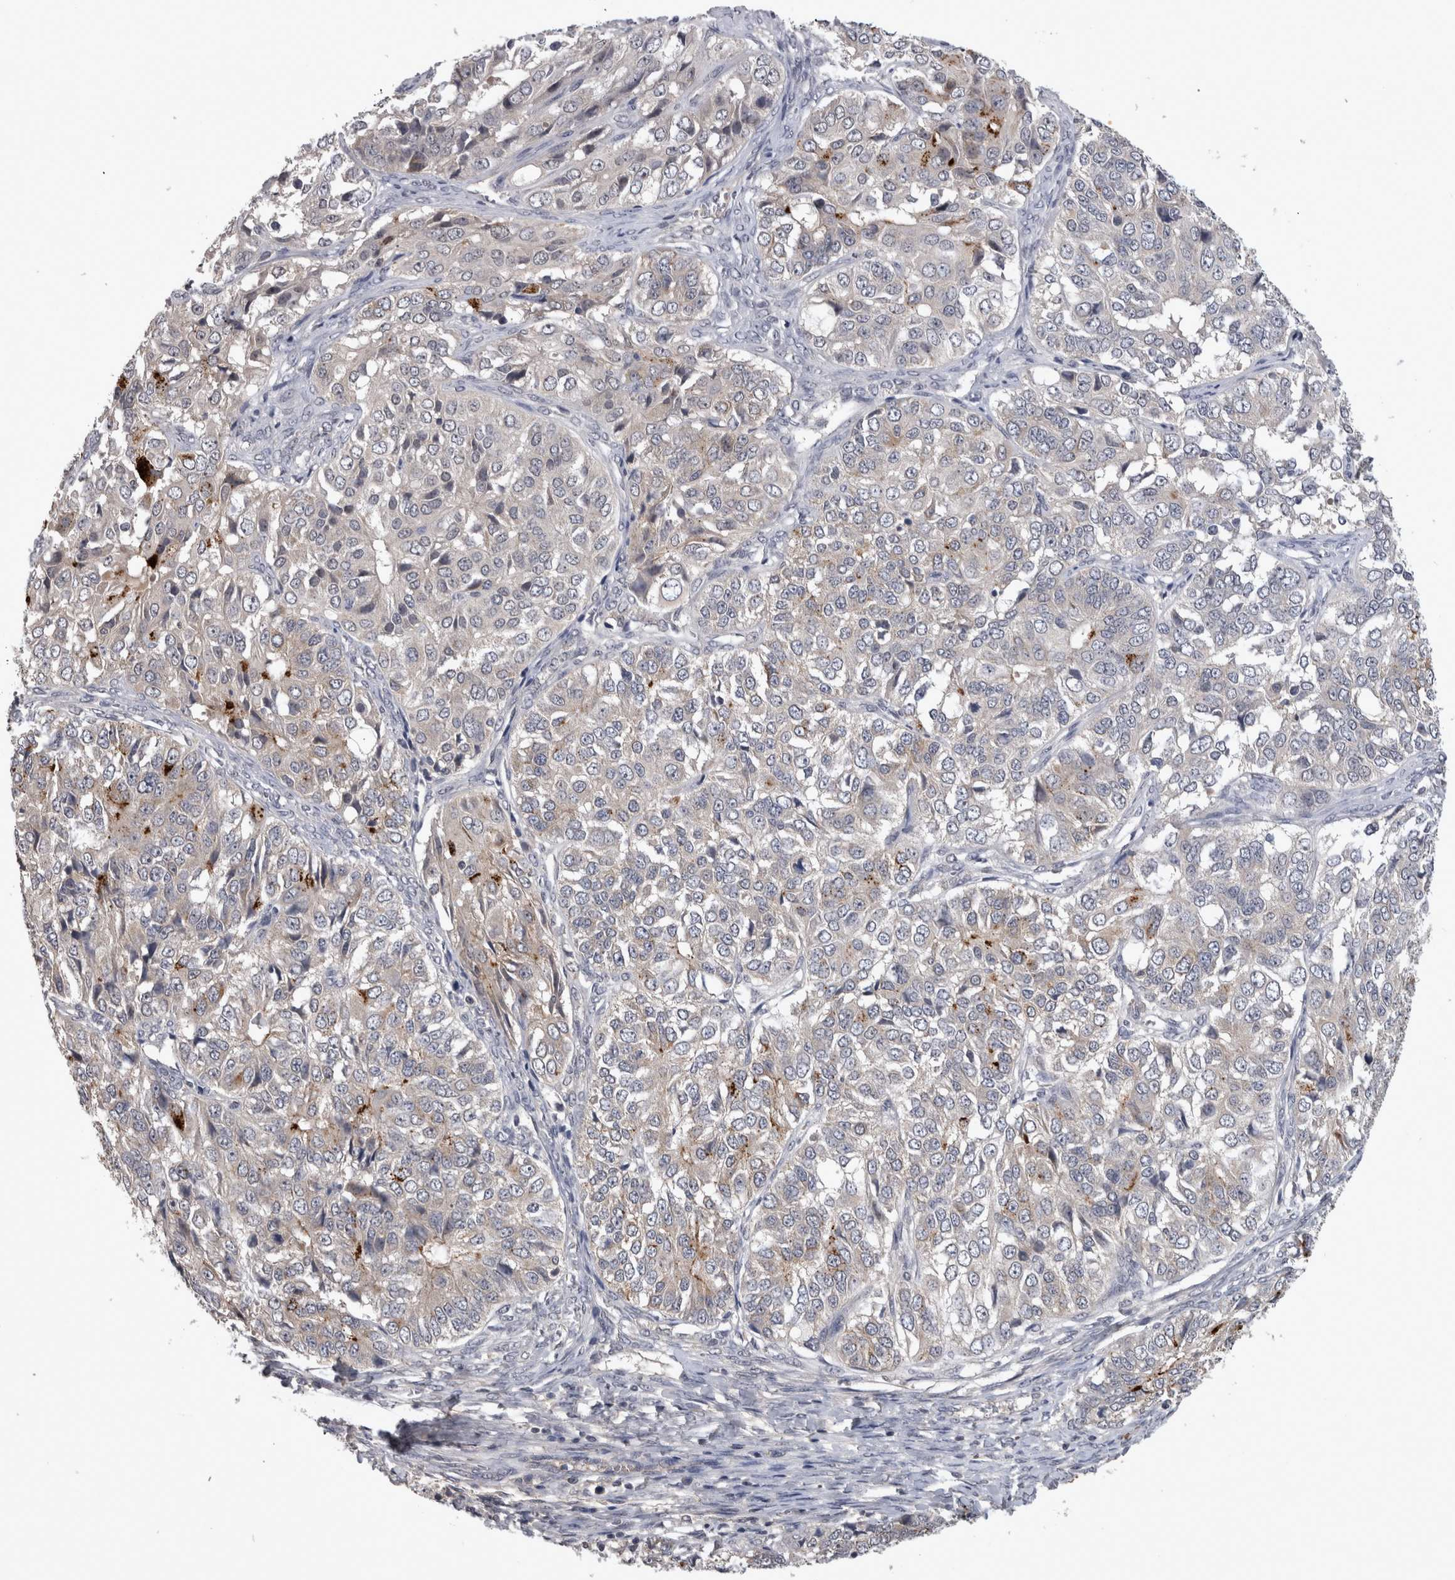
{"staining": {"intensity": "moderate", "quantity": "<25%", "location": "cytoplasmic/membranous"}, "tissue": "ovarian cancer", "cell_type": "Tumor cells", "image_type": "cancer", "snomed": [{"axis": "morphology", "description": "Carcinoma, endometroid"}, {"axis": "topography", "description": "Ovary"}], "caption": "Tumor cells demonstrate moderate cytoplasmic/membranous staining in approximately <25% of cells in ovarian cancer.", "gene": "ZNF114", "patient": {"sex": "female", "age": 51}}